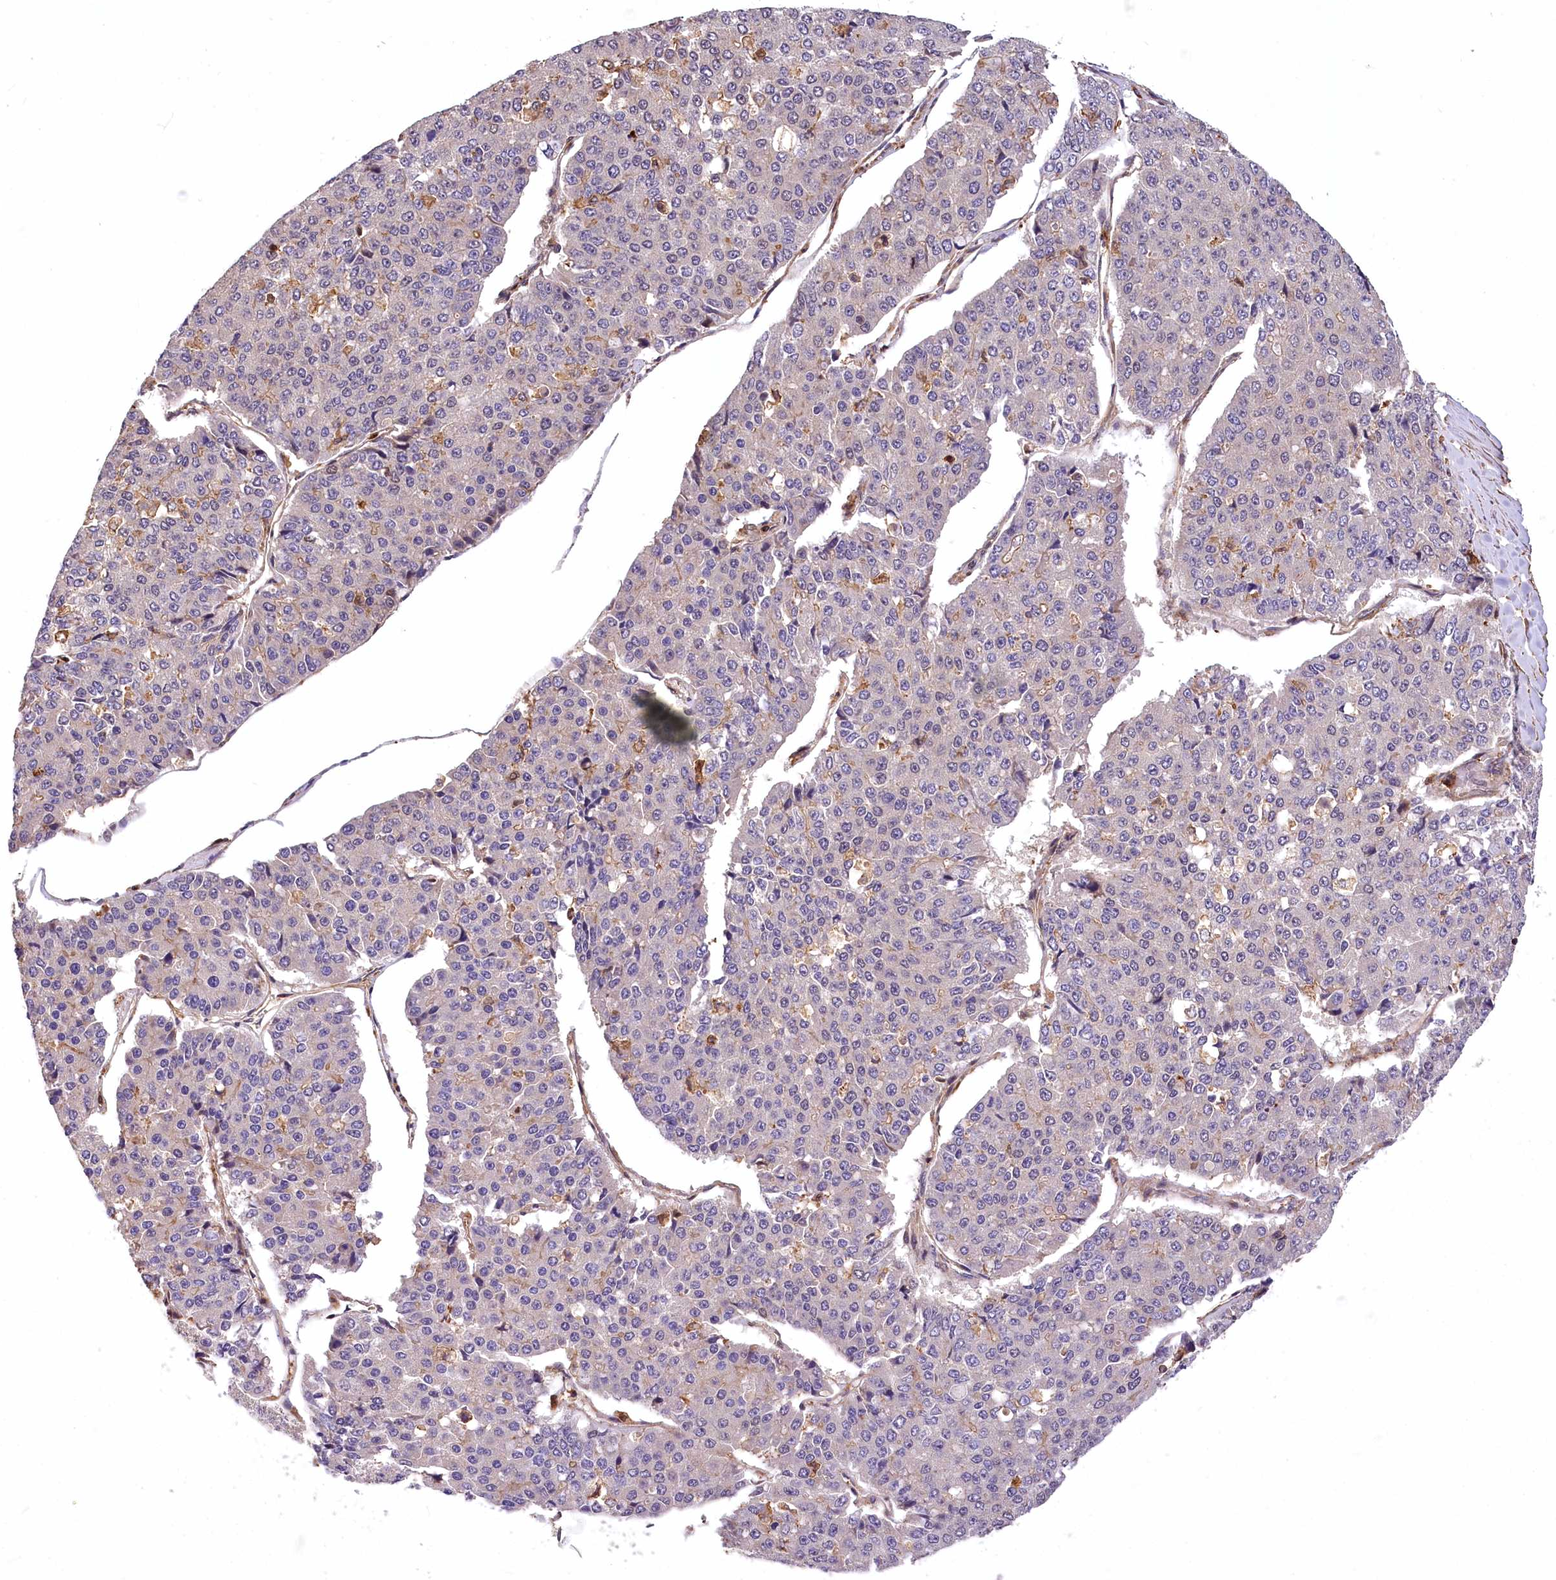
{"staining": {"intensity": "negative", "quantity": "none", "location": "none"}, "tissue": "pancreatic cancer", "cell_type": "Tumor cells", "image_type": "cancer", "snomed": [{"axis": "morphology", "description": "Adenocarcinoma, NOS"}, {"axis": "topography", "description": "Pancreas"}], "caption": "Immunohistochemistry (IHC) photomicrograph of human pancreatic cancer stained for a protein (brown), which shows no staining in tumor cells.", "gene": "DPP3", "patient": {"sex": "male", "age": 50}}